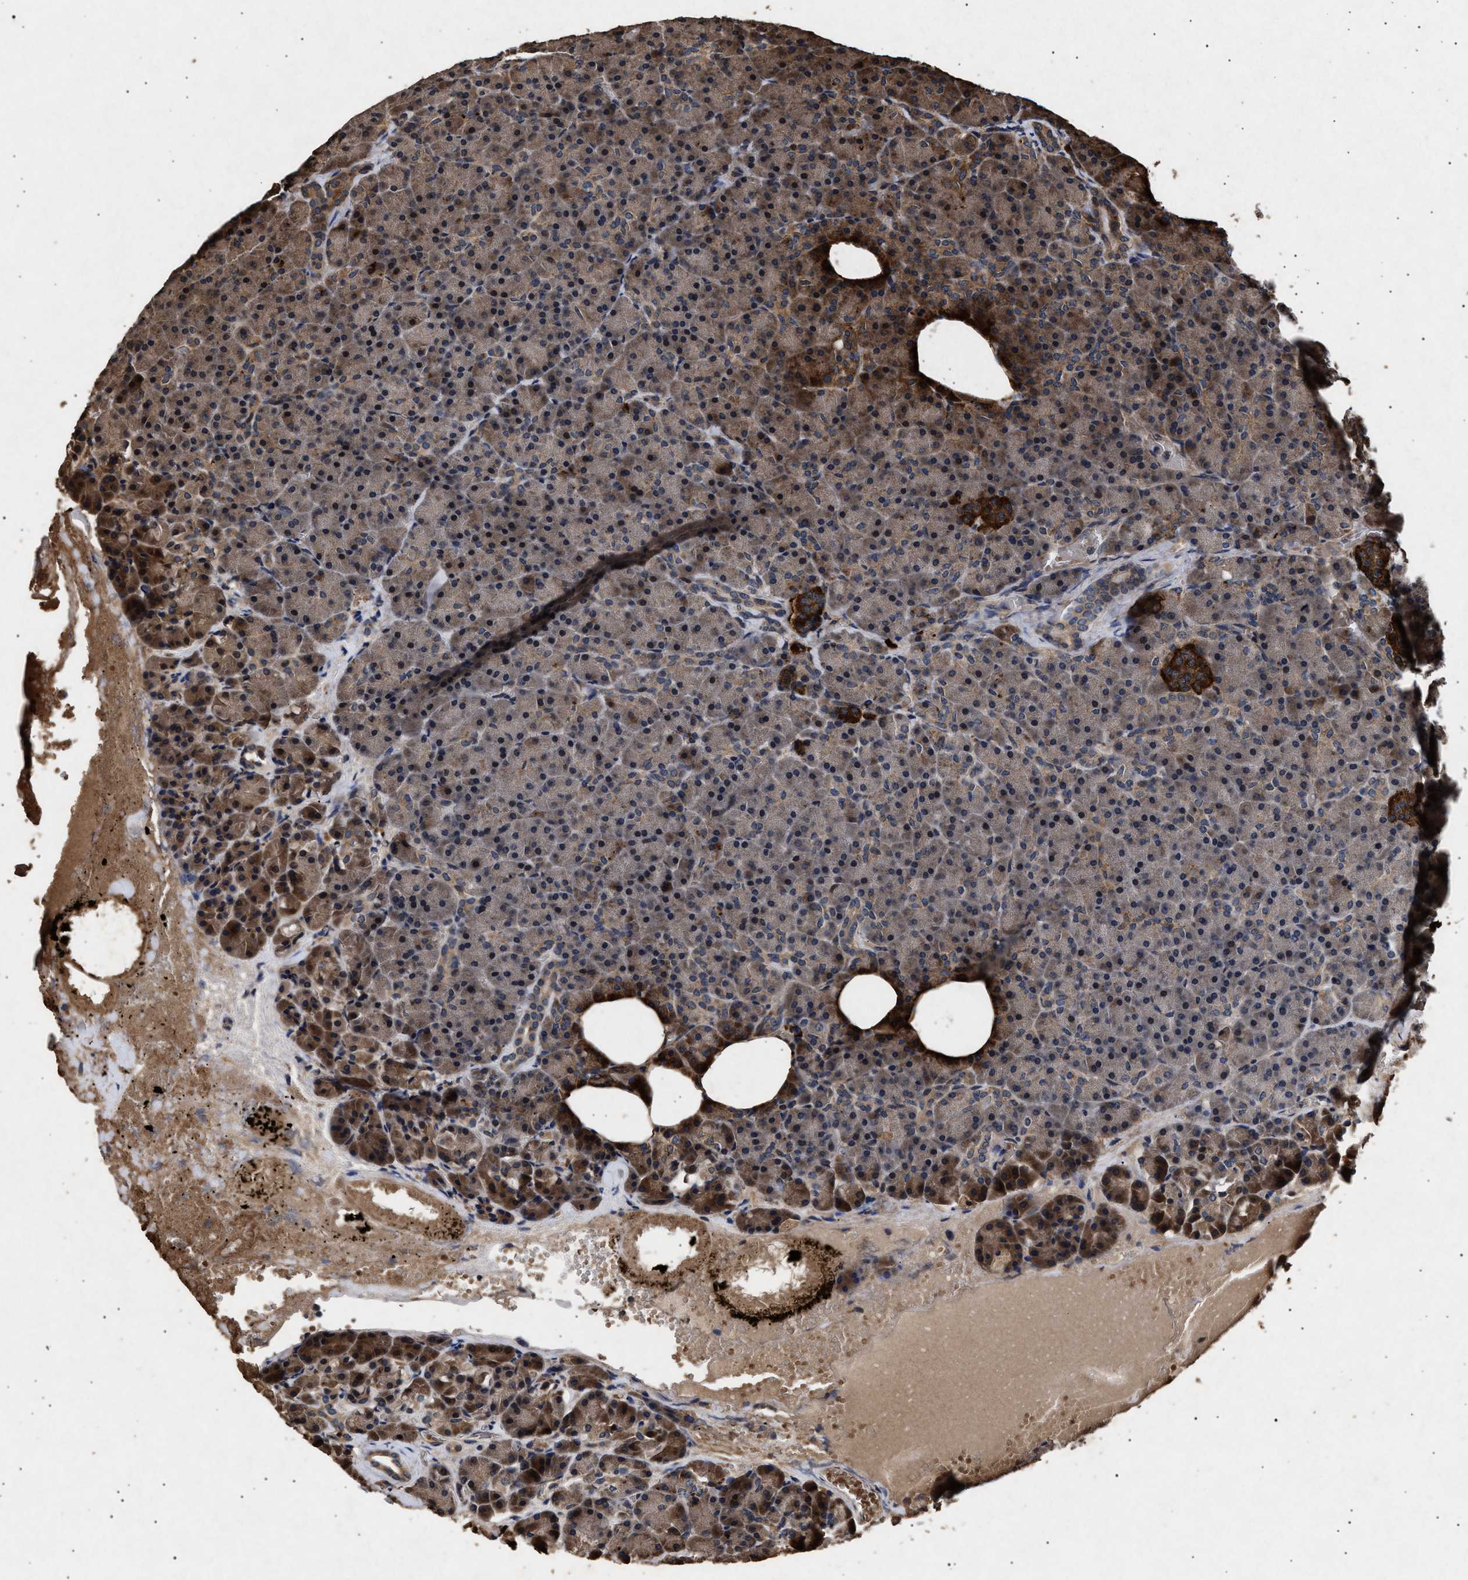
{"staining": {"intensity": "moderate", "quantity": "25%-75%", "location": "cytoplasmic/membranous"}, "tissue": "pancreas", "cell_type": "Exocrine glandular cells", "image_type": "normal", "snomed": [{"axis": "morphology", "description": "Normal tissue, NOS"}, {"axis": "morphology", "description": "Carcinoid, malignant, NOS"}, {"axis": "topography", "description": "Pancreas"}], "caption": "Protein expression analysis of unremarkable pancreas demonstrates moderate cytoplasmic/membranous staining in approximately 25%-75% of exocrine glandular cells. (IHC, brightfield microscopy, high magnification).", "gene": "ITGB5", "patient": {"sex": "female", "age": 35}}